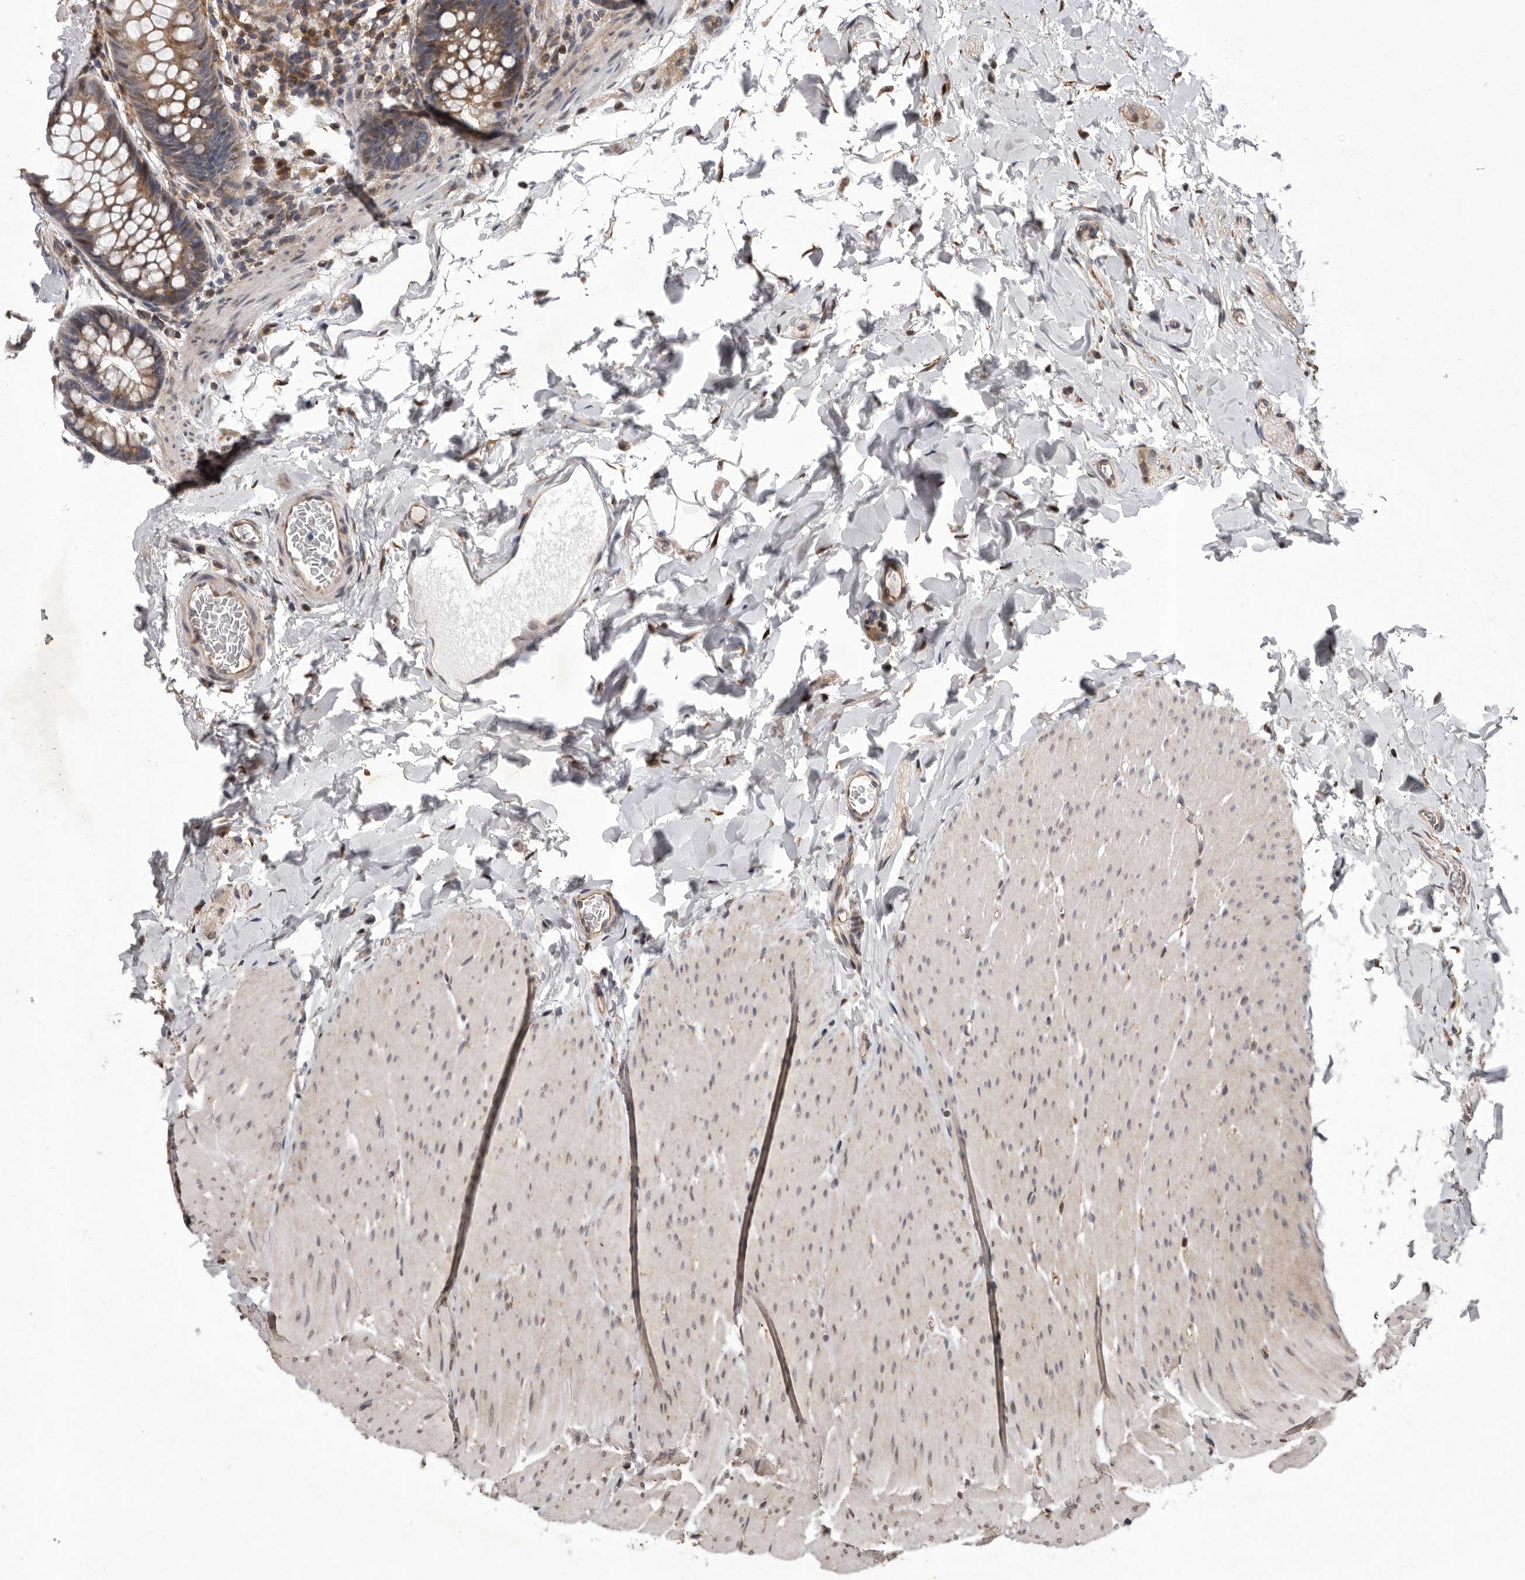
{"staining": {"intensity": "moderate", "quantity": ">75%", "location": "cytoplasmic/membranous"}, "tissue": "colon", "cell_type": "Endothelial cells", "image_type": "normal", "snomed": [{"axis": "morphology", "description": "Normal tissue, NOS"}, {"axis": "topography", "description": "Colon"}], "caption": "Human colon stained for a protein (brown) exhibits moderate cytoplasmic/membranous positive positivity in about >75% of endothelial cells.", "gene": "GADD45B", "patient": {"sex": "female", "age": 62}}